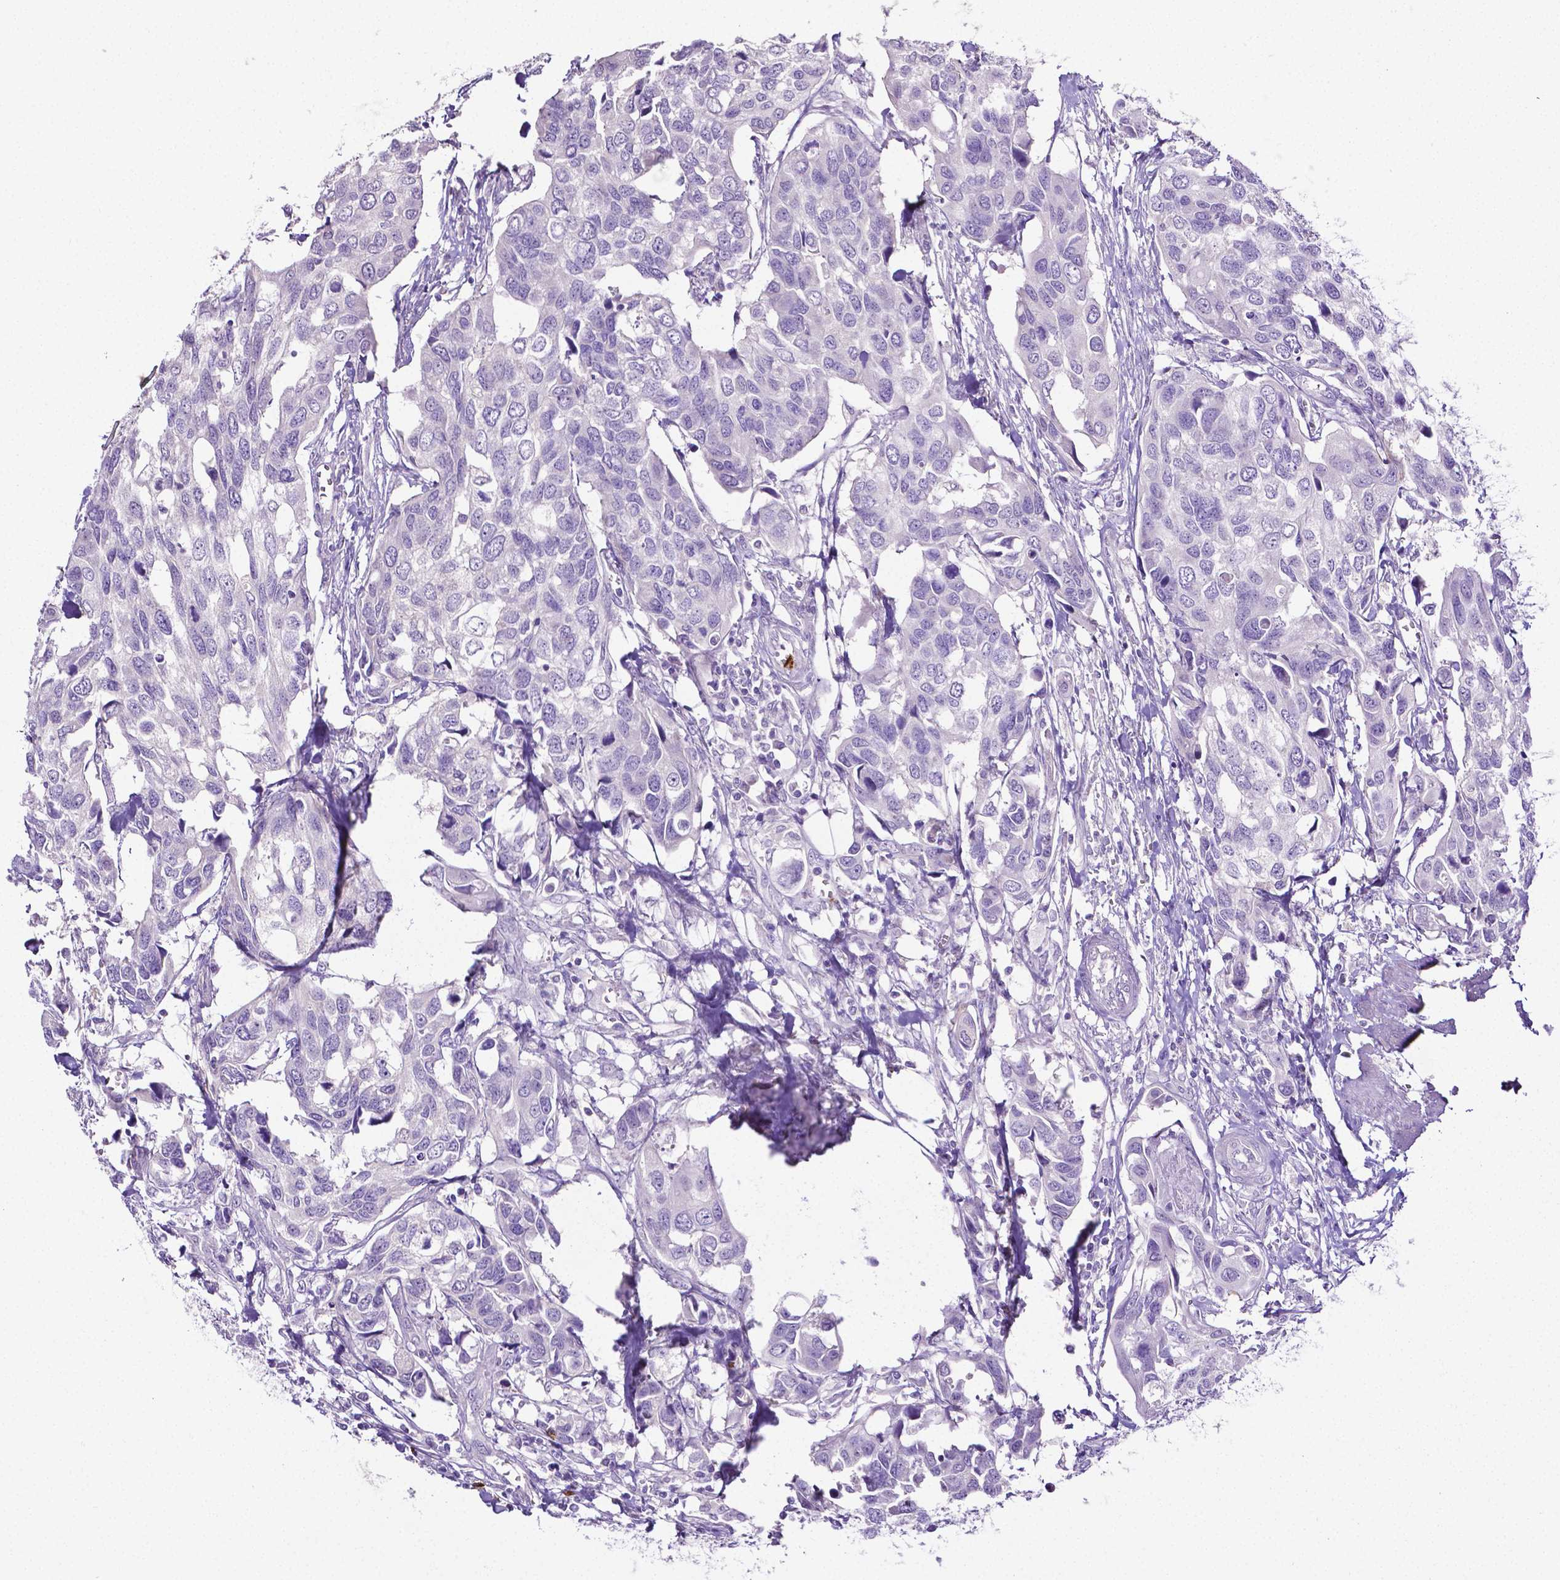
{"staining": {"intensity": "negative", "quantity": "none", "location": "none"}, "tissue": "urothelial cancer", "cell_type": "Tumor cells", "image_type": "cancer", "snomed": [{"axis": "morphology", "description": "Urothelial carcinoma, High grade"}, {"axis": "topography", "description": "Urinary bladder"}], "caption": "IHC of human urothelial cancer demonstrates no positivity in tumor cells.", "gene": "MMP9", "patient": {"sex": "male", "age": 60}}